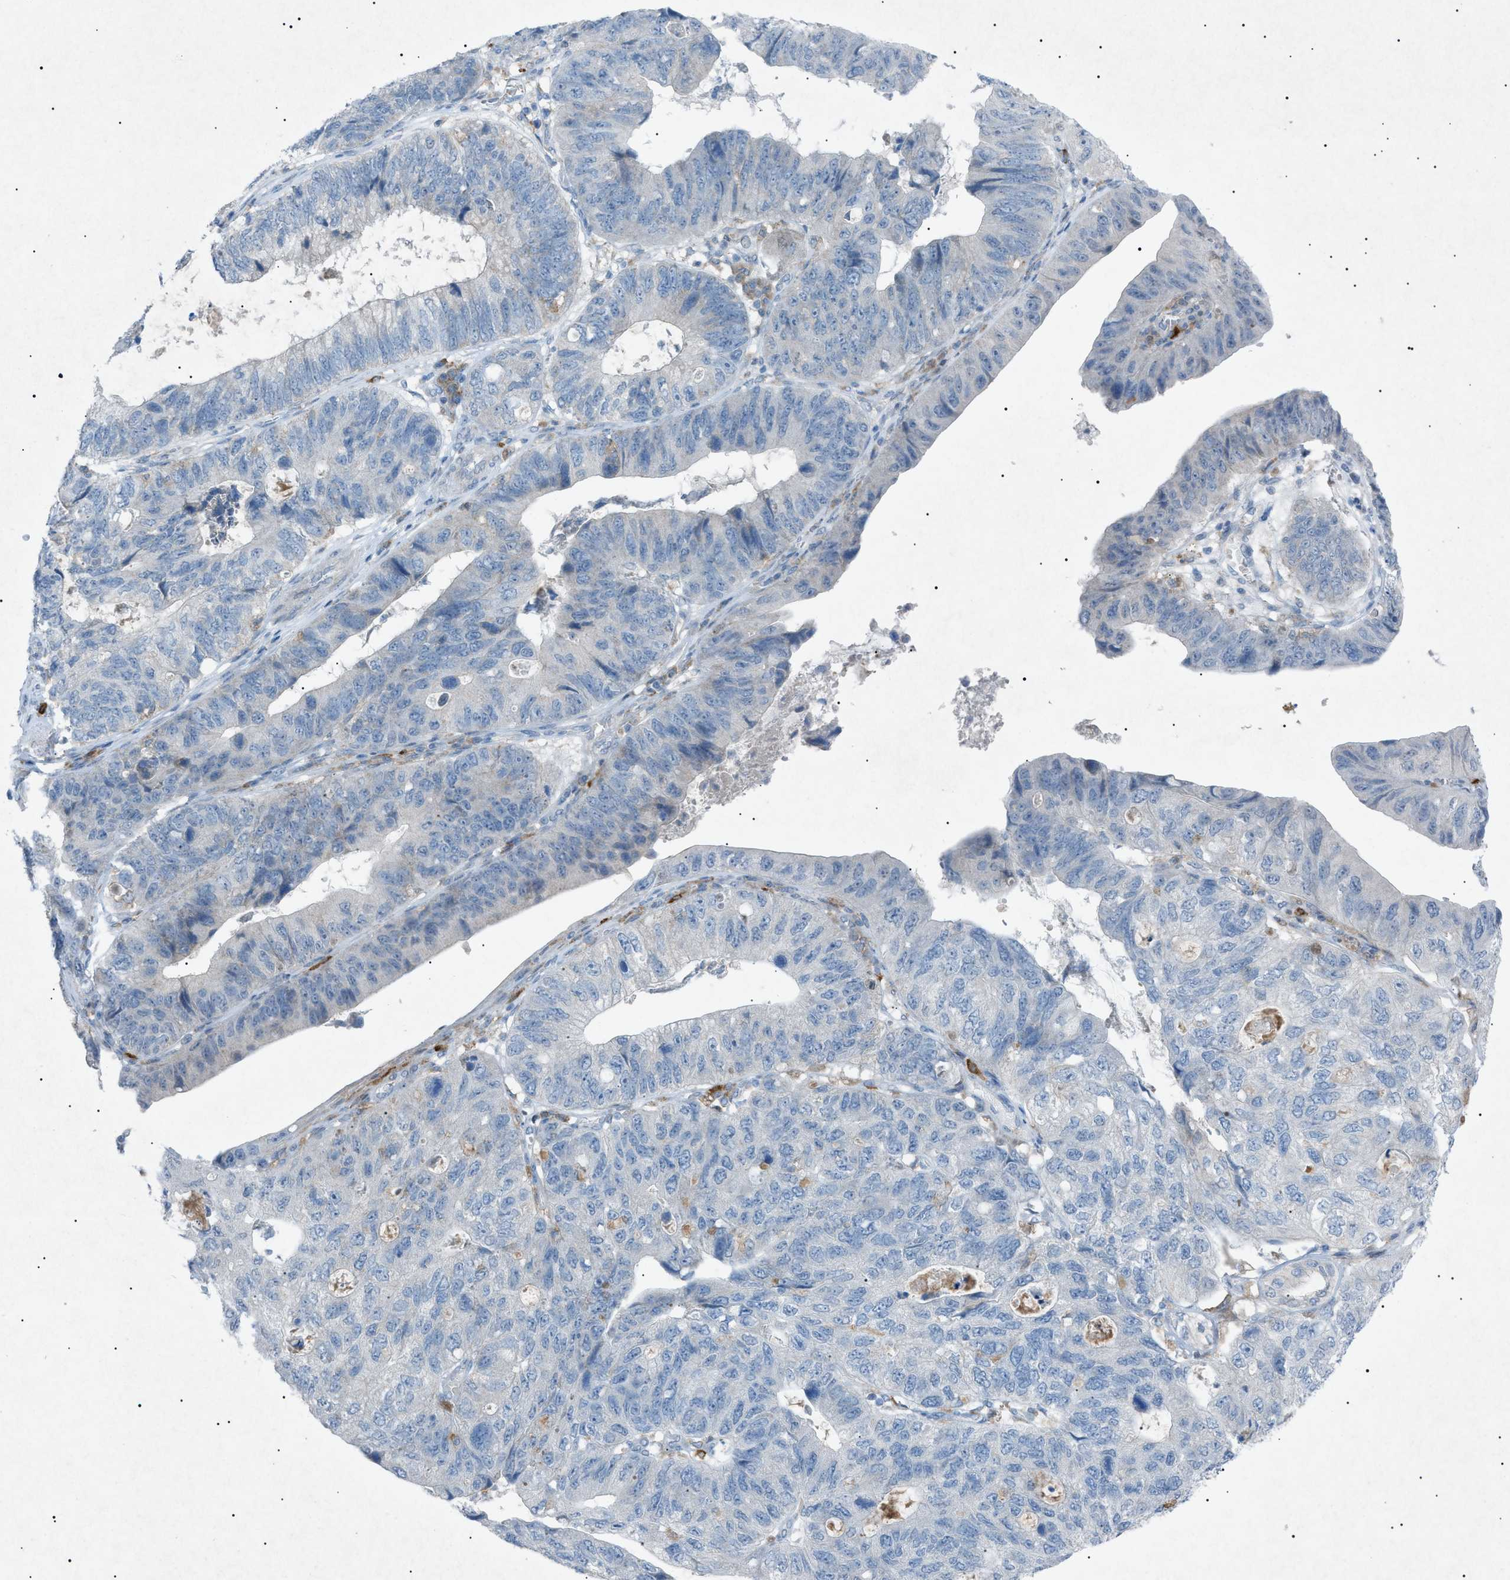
{"staining": {"intensity": "negative", "quantity": "none", "location": "none"}, "tissue": "stomach cancer", "cell_type": "Tumor cells", "image_type": "cancer", "snomed": [{"axis": "morphology", "description": "Adenocarcinoma, NOS"}, {"axis": "topography", "description": "Stomach"}], "caption": "Tumor cells show no significant positivity in stomach cancer.", "gene": "BTK", "patient": {"sex": "male", "age": 59}}